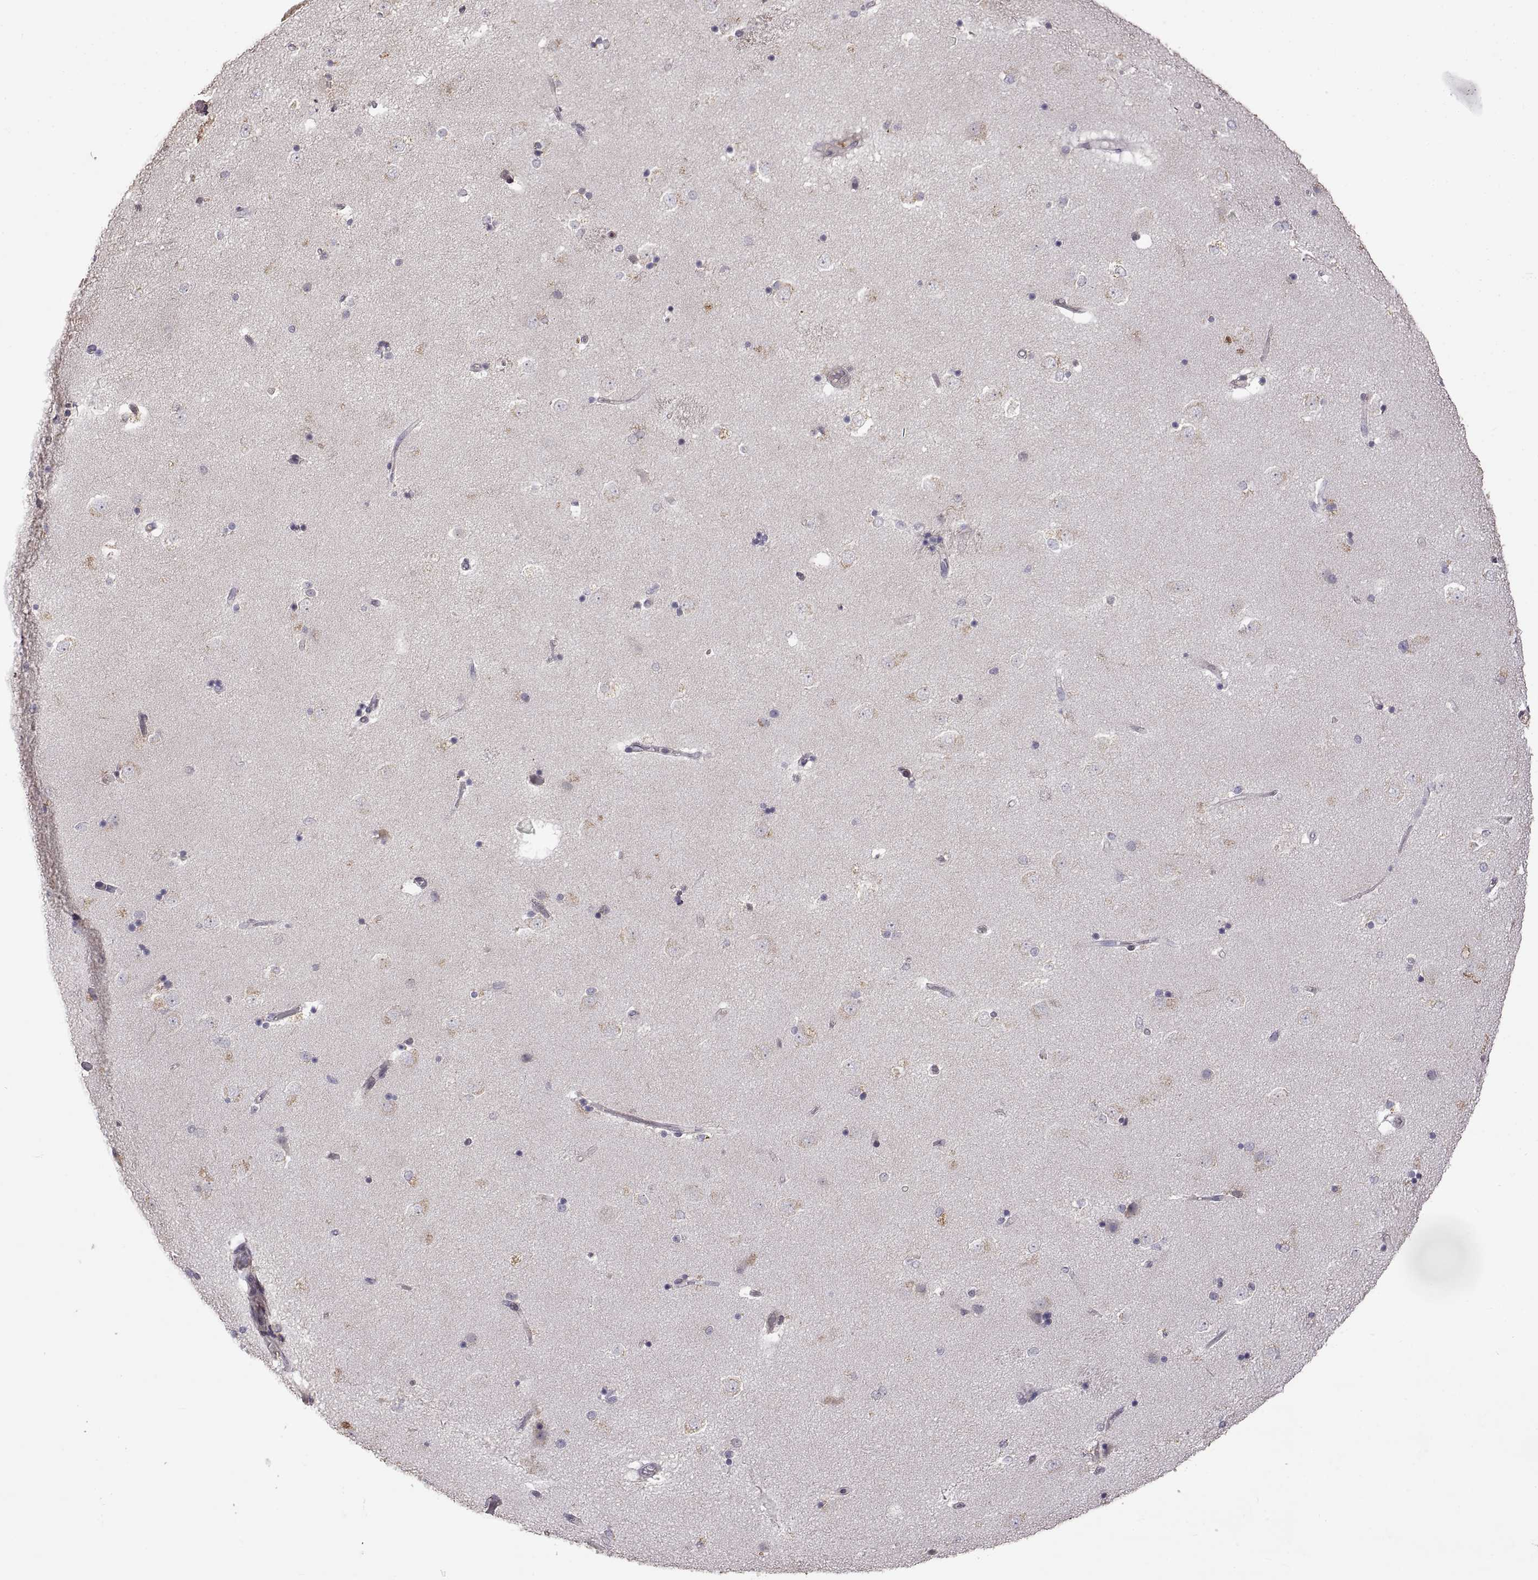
{"staining": {"intensity": "negative", "quantity": "none", "location": "none"}, "tissue": "caudate", "cell_type": "Glial cells", "image_type": "normal", "snomed": [{"axis": "morphology", "description": "Normal tissue, NOS"}, {"axis": "topography", "description": "Lateral ventricle wall"}], "caption": "Normal caudate was stained to show a protein in brown. There is no significant expression in glial cells. (Stains: DAB (3,3'-diaminobenzidine) immunohistochemistry with hematoxylin counter stain, Microscopy: brightfield microscopy at high magnification).", "gene": "DEFB136", "patient": {"sex": "male", "age": 51}}